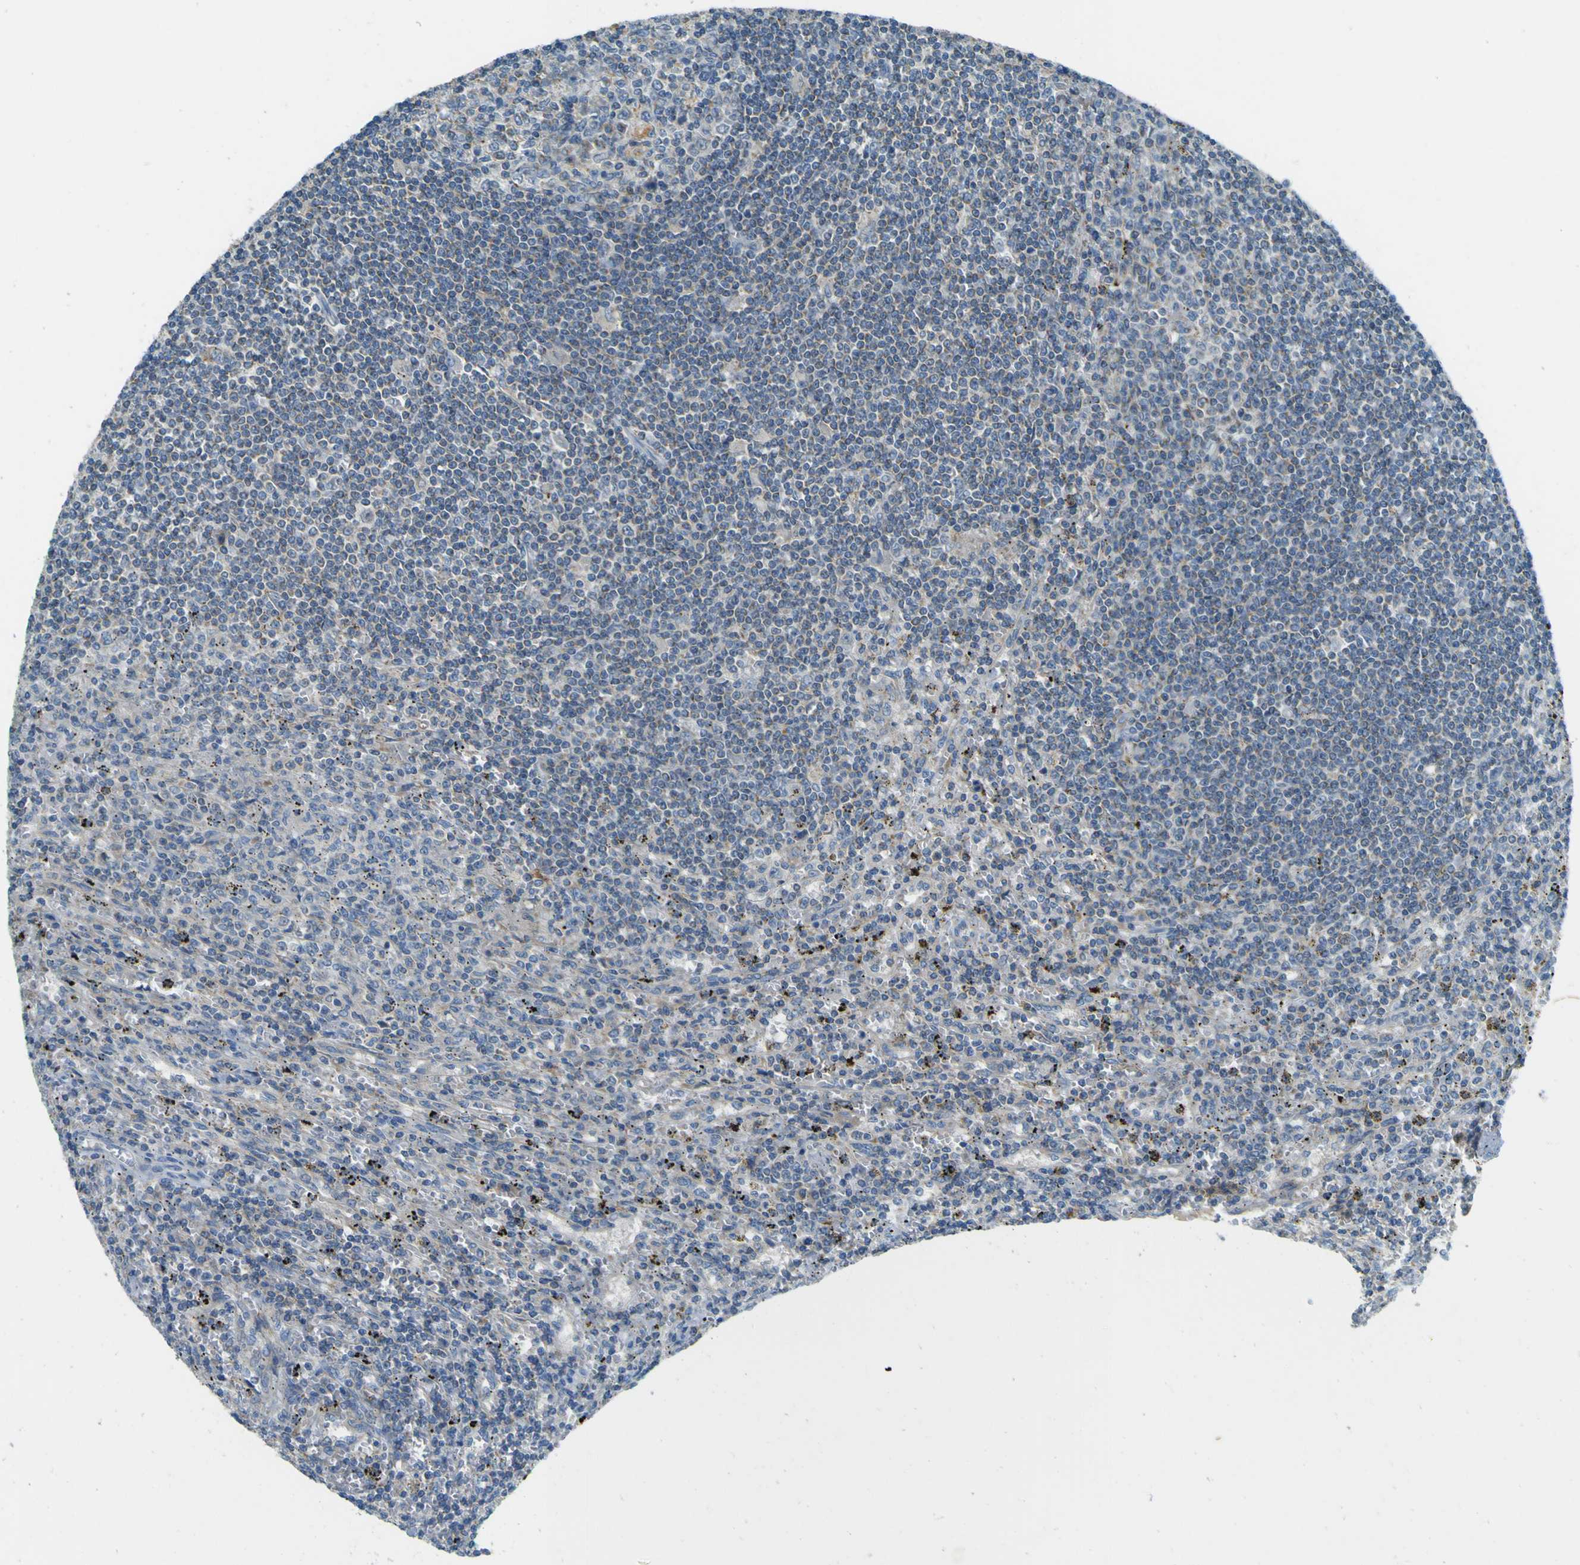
{"staining": {"intensity": "negative", "quantity": "none", "location": "none"}, "tissue": "lymphoma", "cell_type": "Tumor cells", "image_type": "cancer", "snomed": [{"axis": "morphology", "description": "Malignant lymphoma, non-Hodgkin's type, Low grade"}, {"axis": "topography", "description": "Spleen"}], "caption": "Malignant lymphoma, non-Hodgkin's type (low-grade) was stained to show a protein in brown. There is no significant staining in tumor cells.", "gene": "FKTN", "patient": {"sex": "male", "age": 76}}